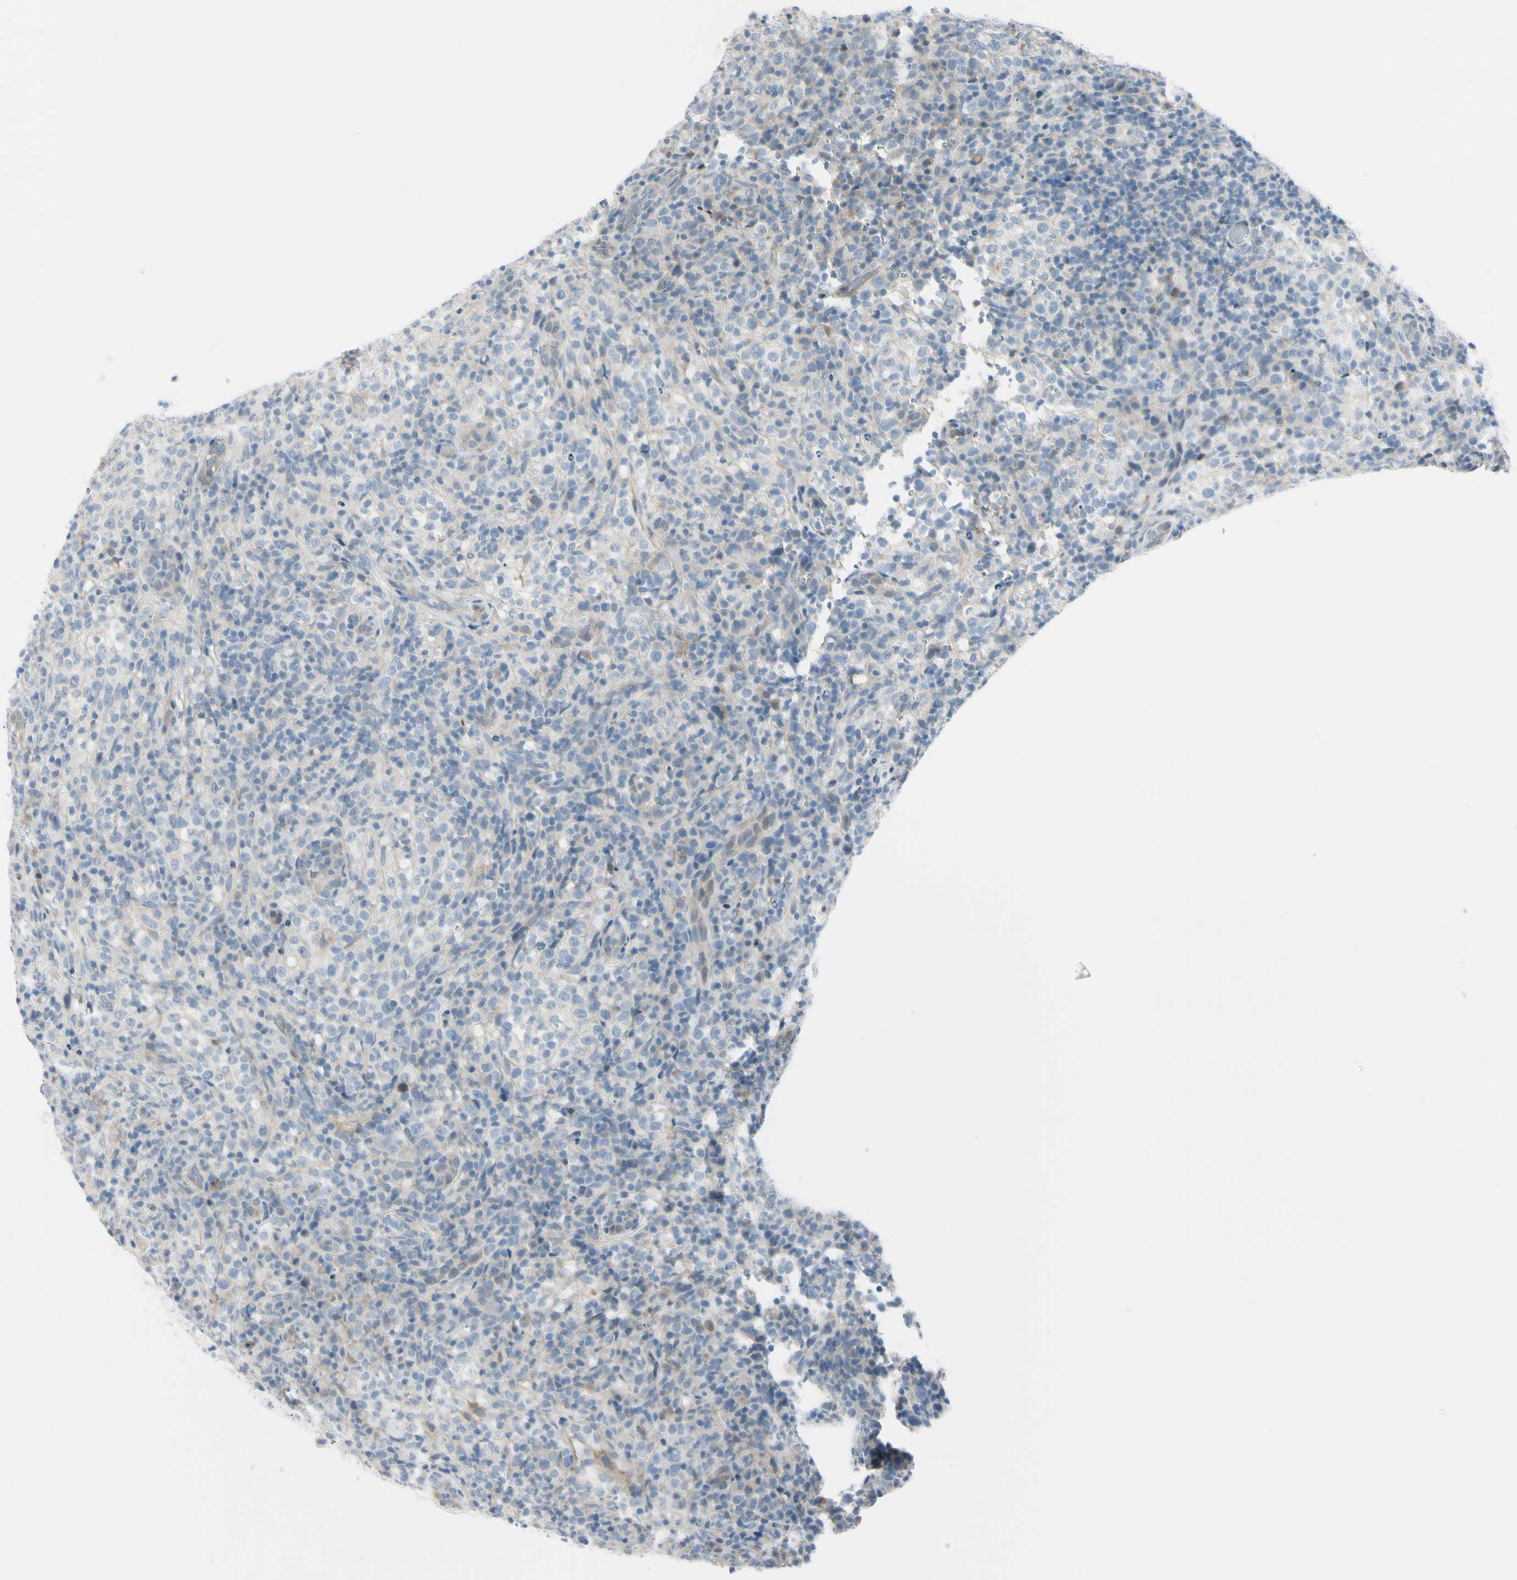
{"staining": {"intensity": "negative", "quantity": "none", "location": "none"}, "tissue": "lymphoma", "cell_type": "Tumor cells", "image_type": "cancer", "snomed": [{"axis": "morphology", "description": "Malignant lymphoma, non-Hodgkin's type, High grade"}, {"axis": "topography", "description": "Lymph node"}], "caption": "Immunohistochemical staining of lymphoma shows no significant staining in tumor cells.", "gene": "ASB9", "patient": {"sex": "female", "age": 76}}